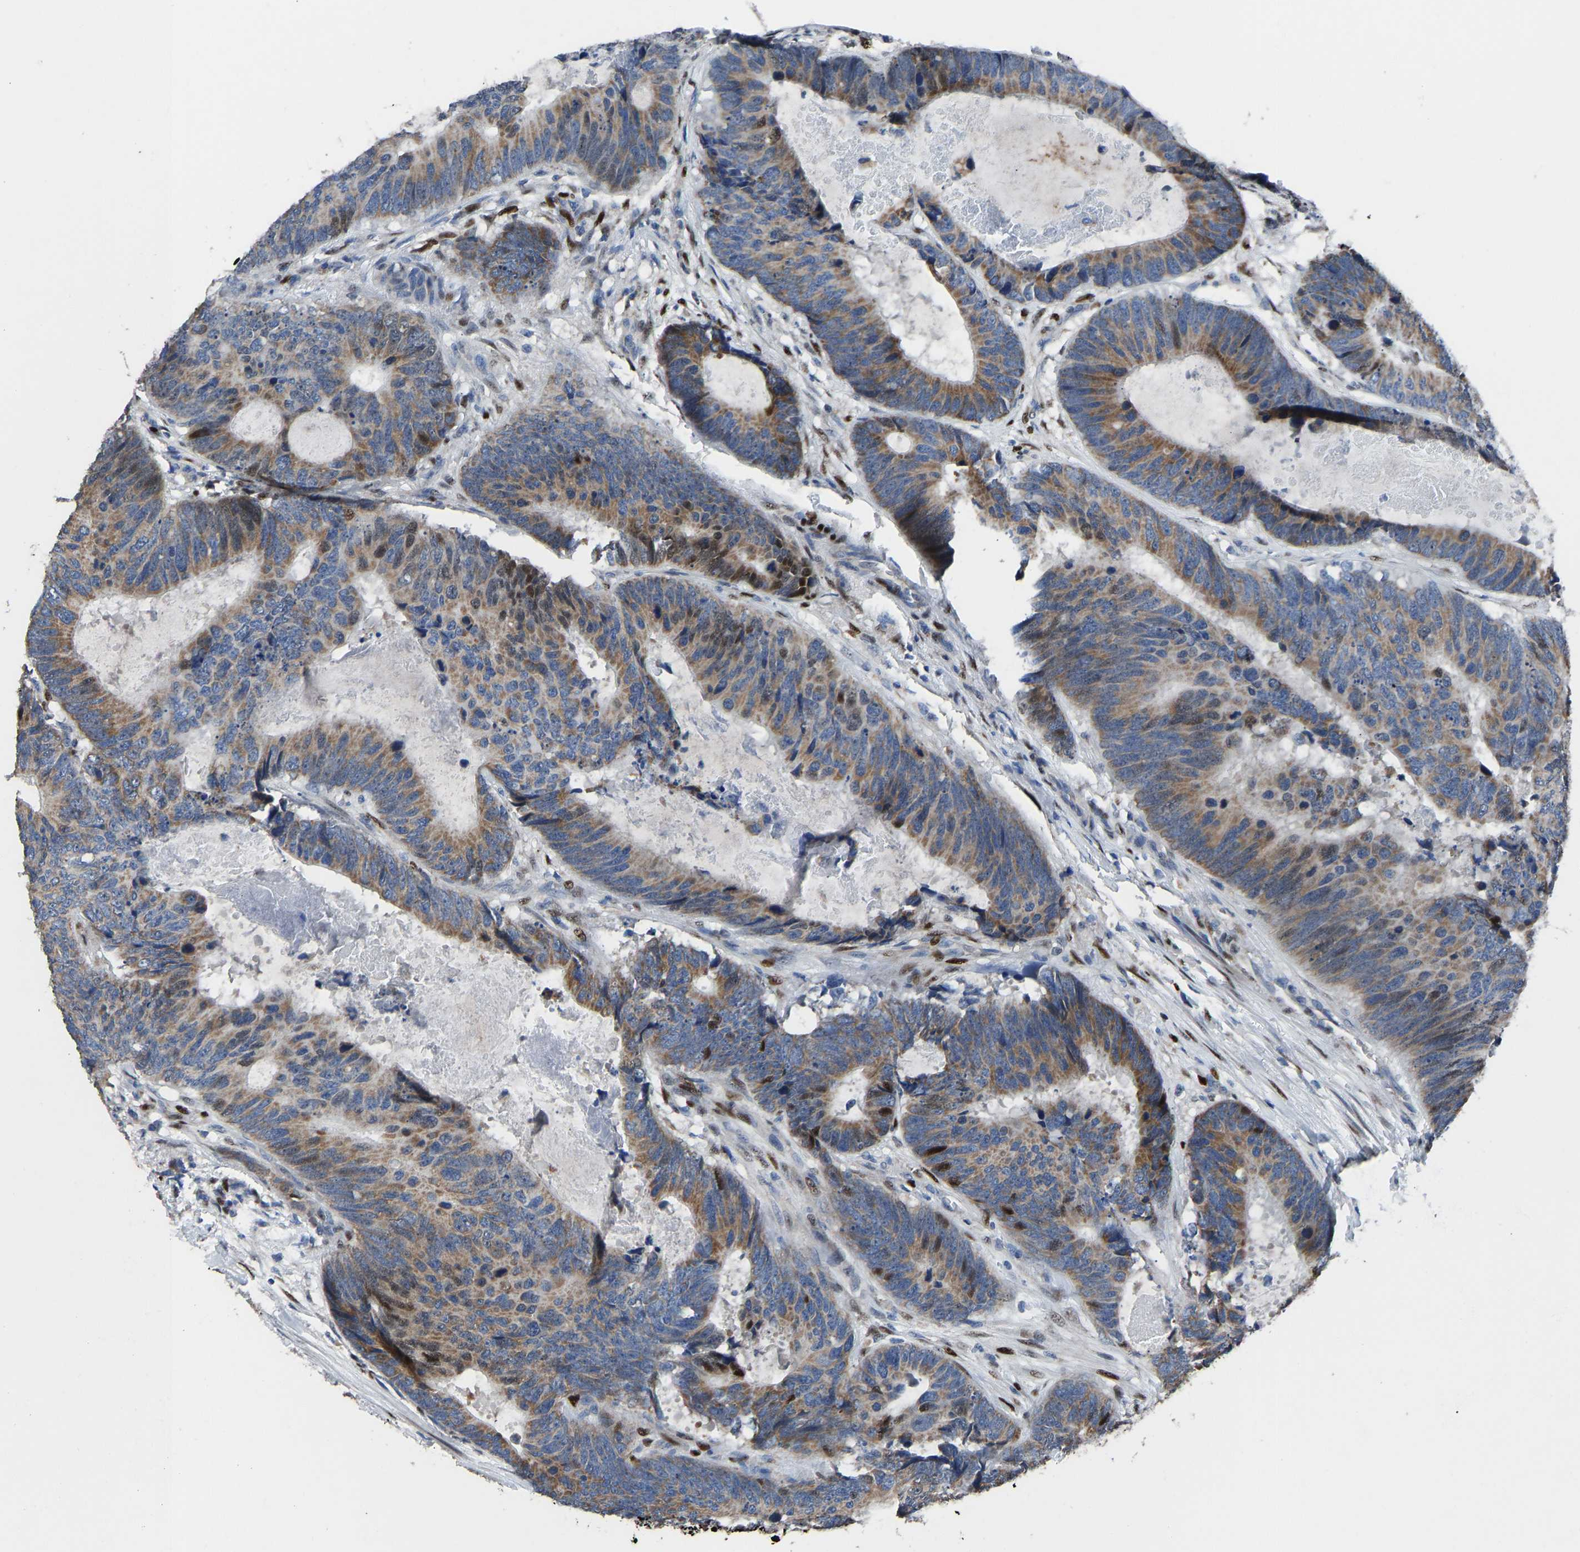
{"staining": {"intensity": "moderate", "quantity": ">75%", "location": "cytoplasmic/membranous,nuclear"}, "tissue": "colorectal cancer", "cell_type": "Tumor cells", "image_type": "cancer", "snomed": [{"axis": "morphology", "description": "Adenocarcinoma, NOS"}, {"axis": "topography", "description": "Colon"}], "caption": "Immunohistochemical staining of human colorectal adenocarcinoma exhibits medium levels of moderate cytoplasmic/membranous and nuclear expression in about >75% of tumor cells.", "gene": "EGR1", "patient": {"sex": "male", "age": 56}}